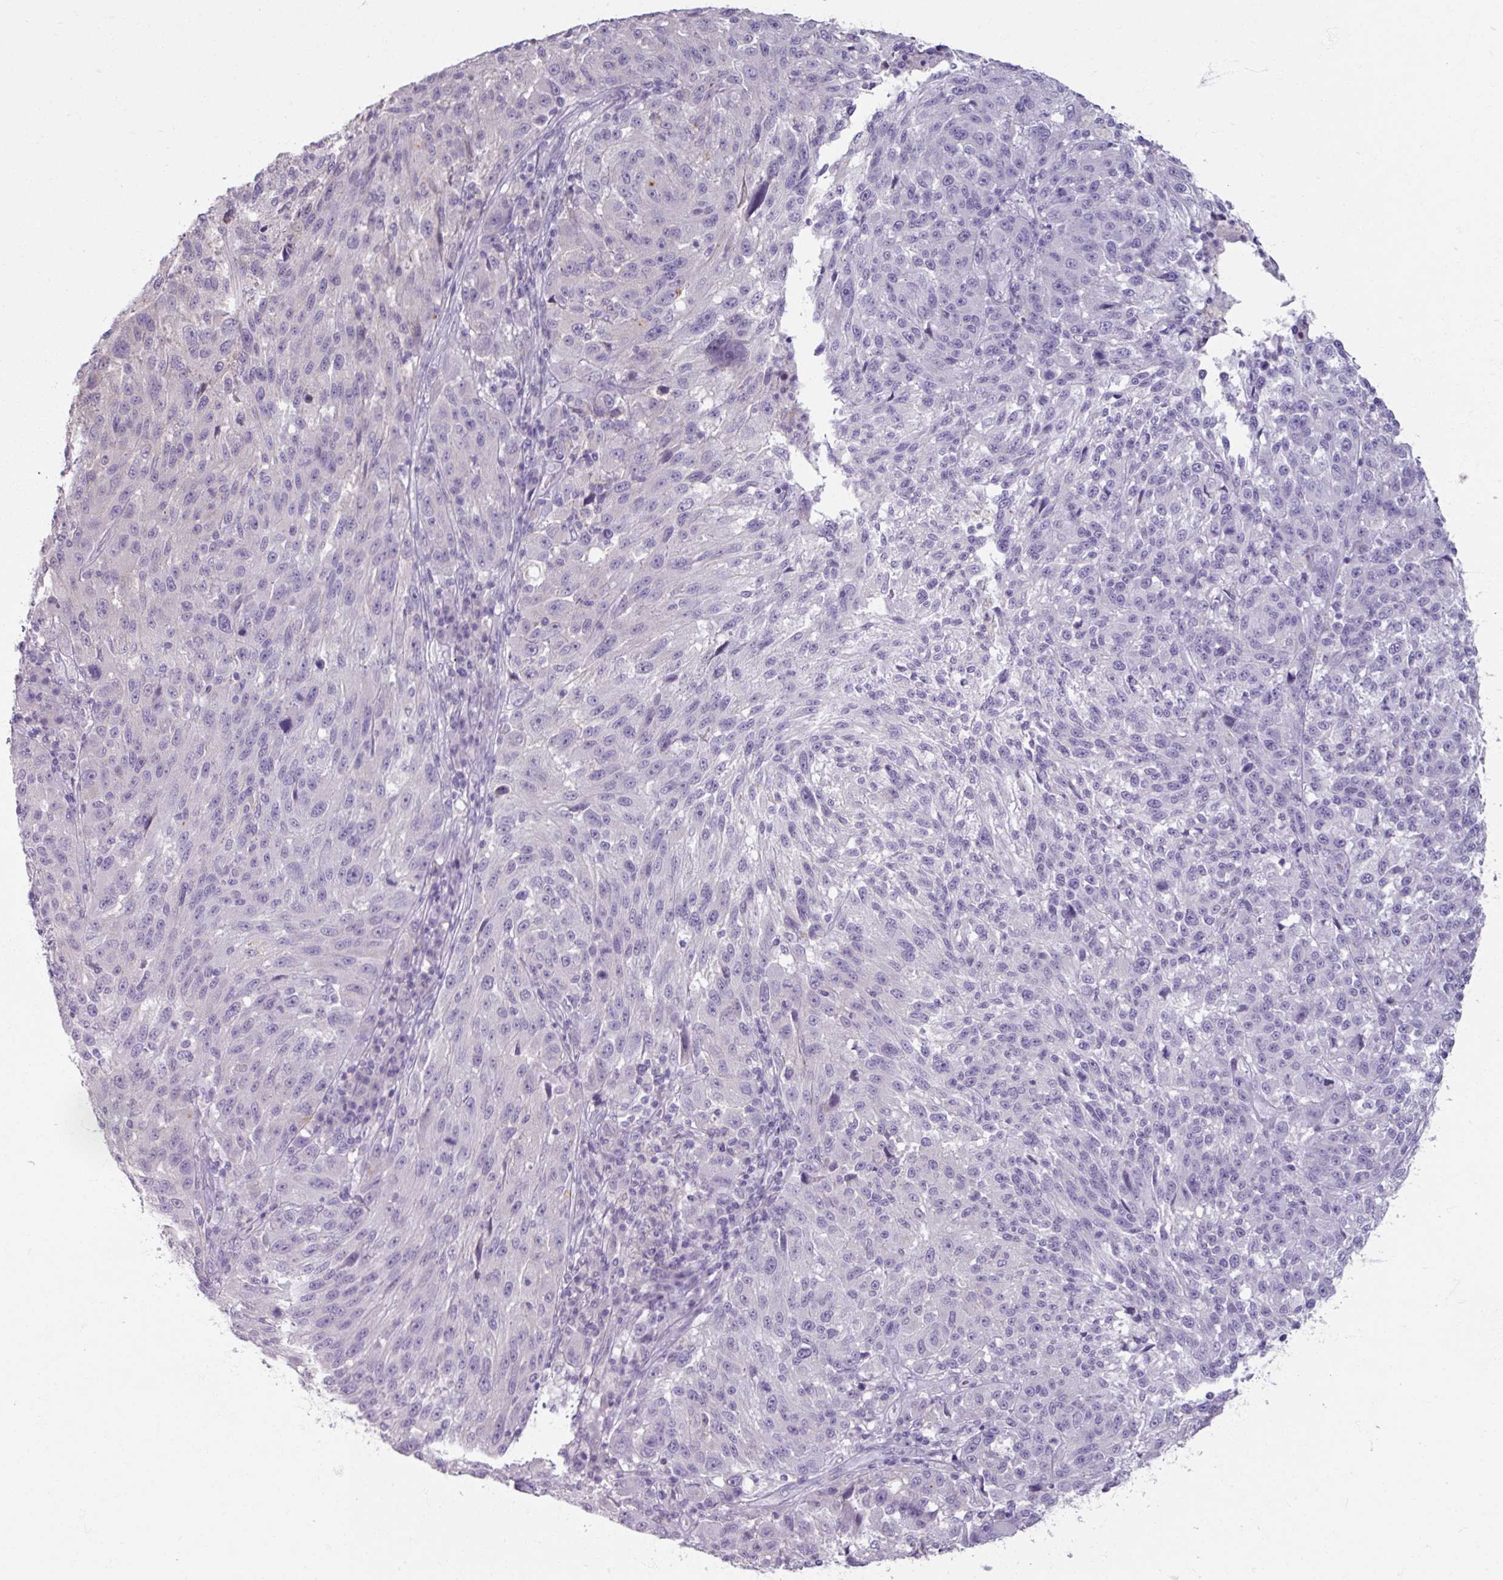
{"staining": {"intensity": "negative", "quantity": "none", "location": "none"}, "tissue": "melanoma", "cell_type": "Tumor cells", "image_type": "cancer", "snomed": [{"axis": "morphology", "description": "Malignant melanoma, NOS"}, {"axis": "topography", "description": "Skin"}], "caption": "An immunohistochemistry (IHC) histopathology image of malignant melanoma is shown. There is no staining in tumor cells of malignant melanoma. Brightfield microscopy of immunohistochemistry (IHC) stained with DAB (3,3'-diaminobenzidine) (brown) and hematoxylin (blue), captured at high magnification.", "gene": "SLC27A5", "patient": {"sex": "male", "age": 53}}